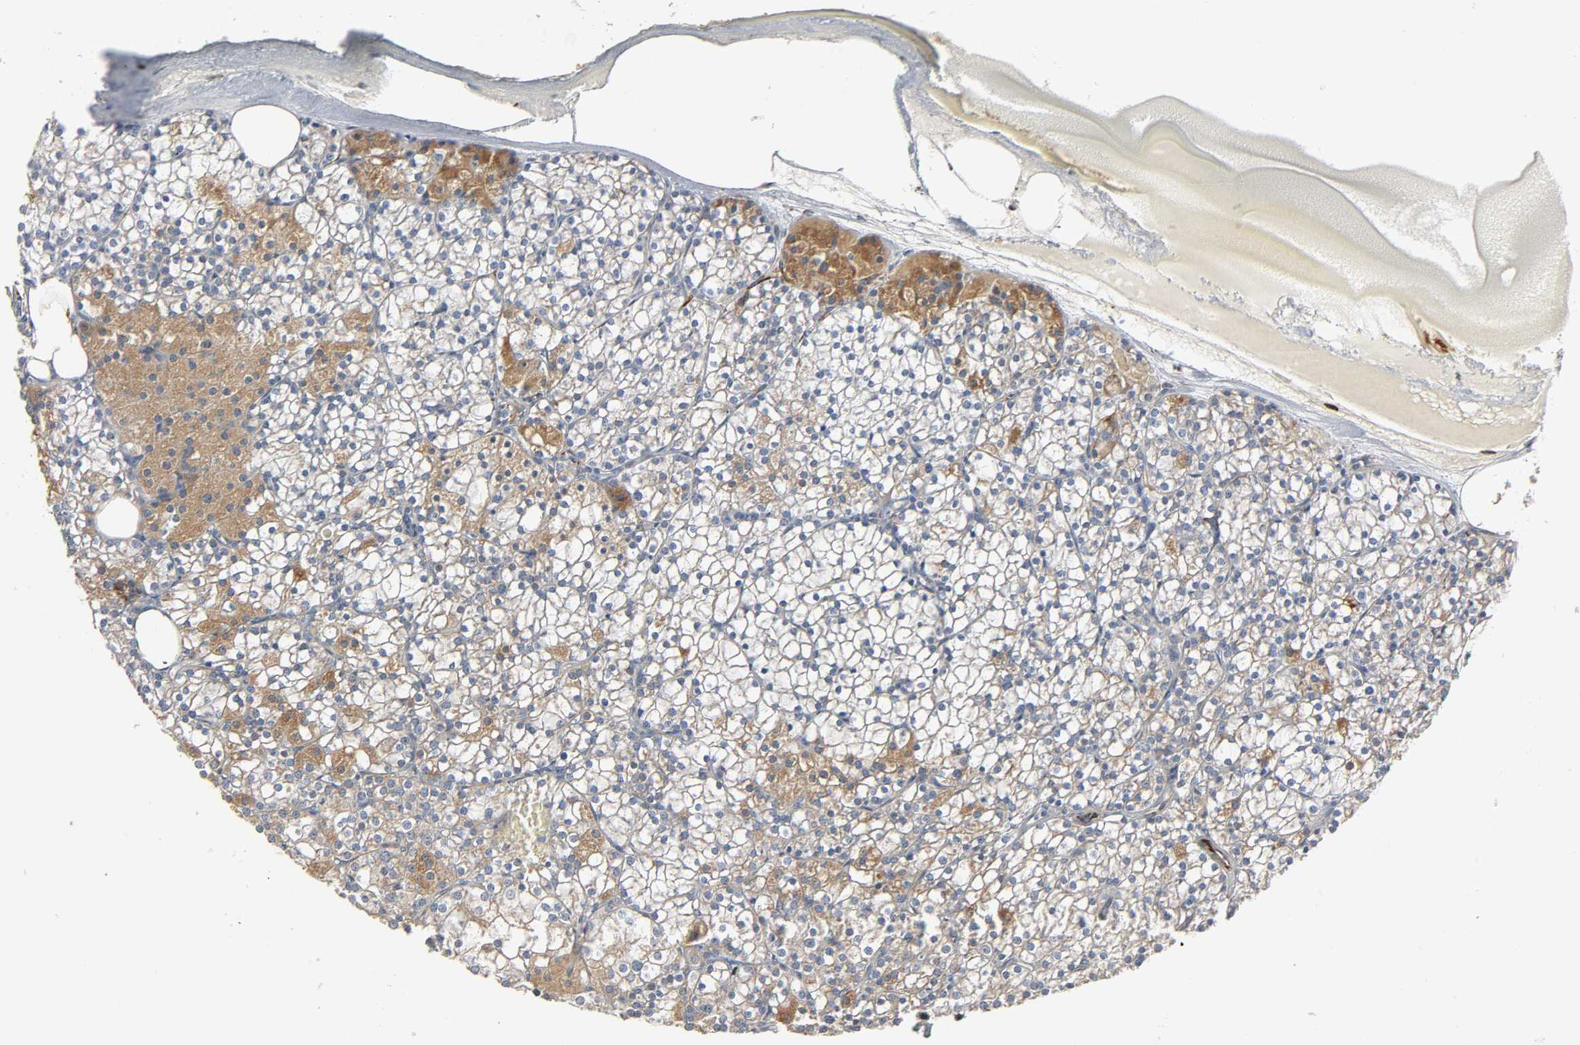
{"staining": {"intensity": "moderate", "quantity": "25%-75%", "location": "cytoplasmic/membranous"}, "tissue": "parathyroid gland", "cell_type": "Glandular cells", "image_type": "normal", "snomed": [{"axis": "morphology", "description": "Normal tissue, NOS"}, {"axis": "topography", "description": "Parathyroid gland"}], "caption": "Normal parathyroid gland displays moderate cytoplasmic/membranous positivity in about 25%-75% of glandular cells (Brightfield microscopy of DAB IHC at high magnification)..", "gene": "FAM118A", "patient": {"sex": "female", "age": 63}}